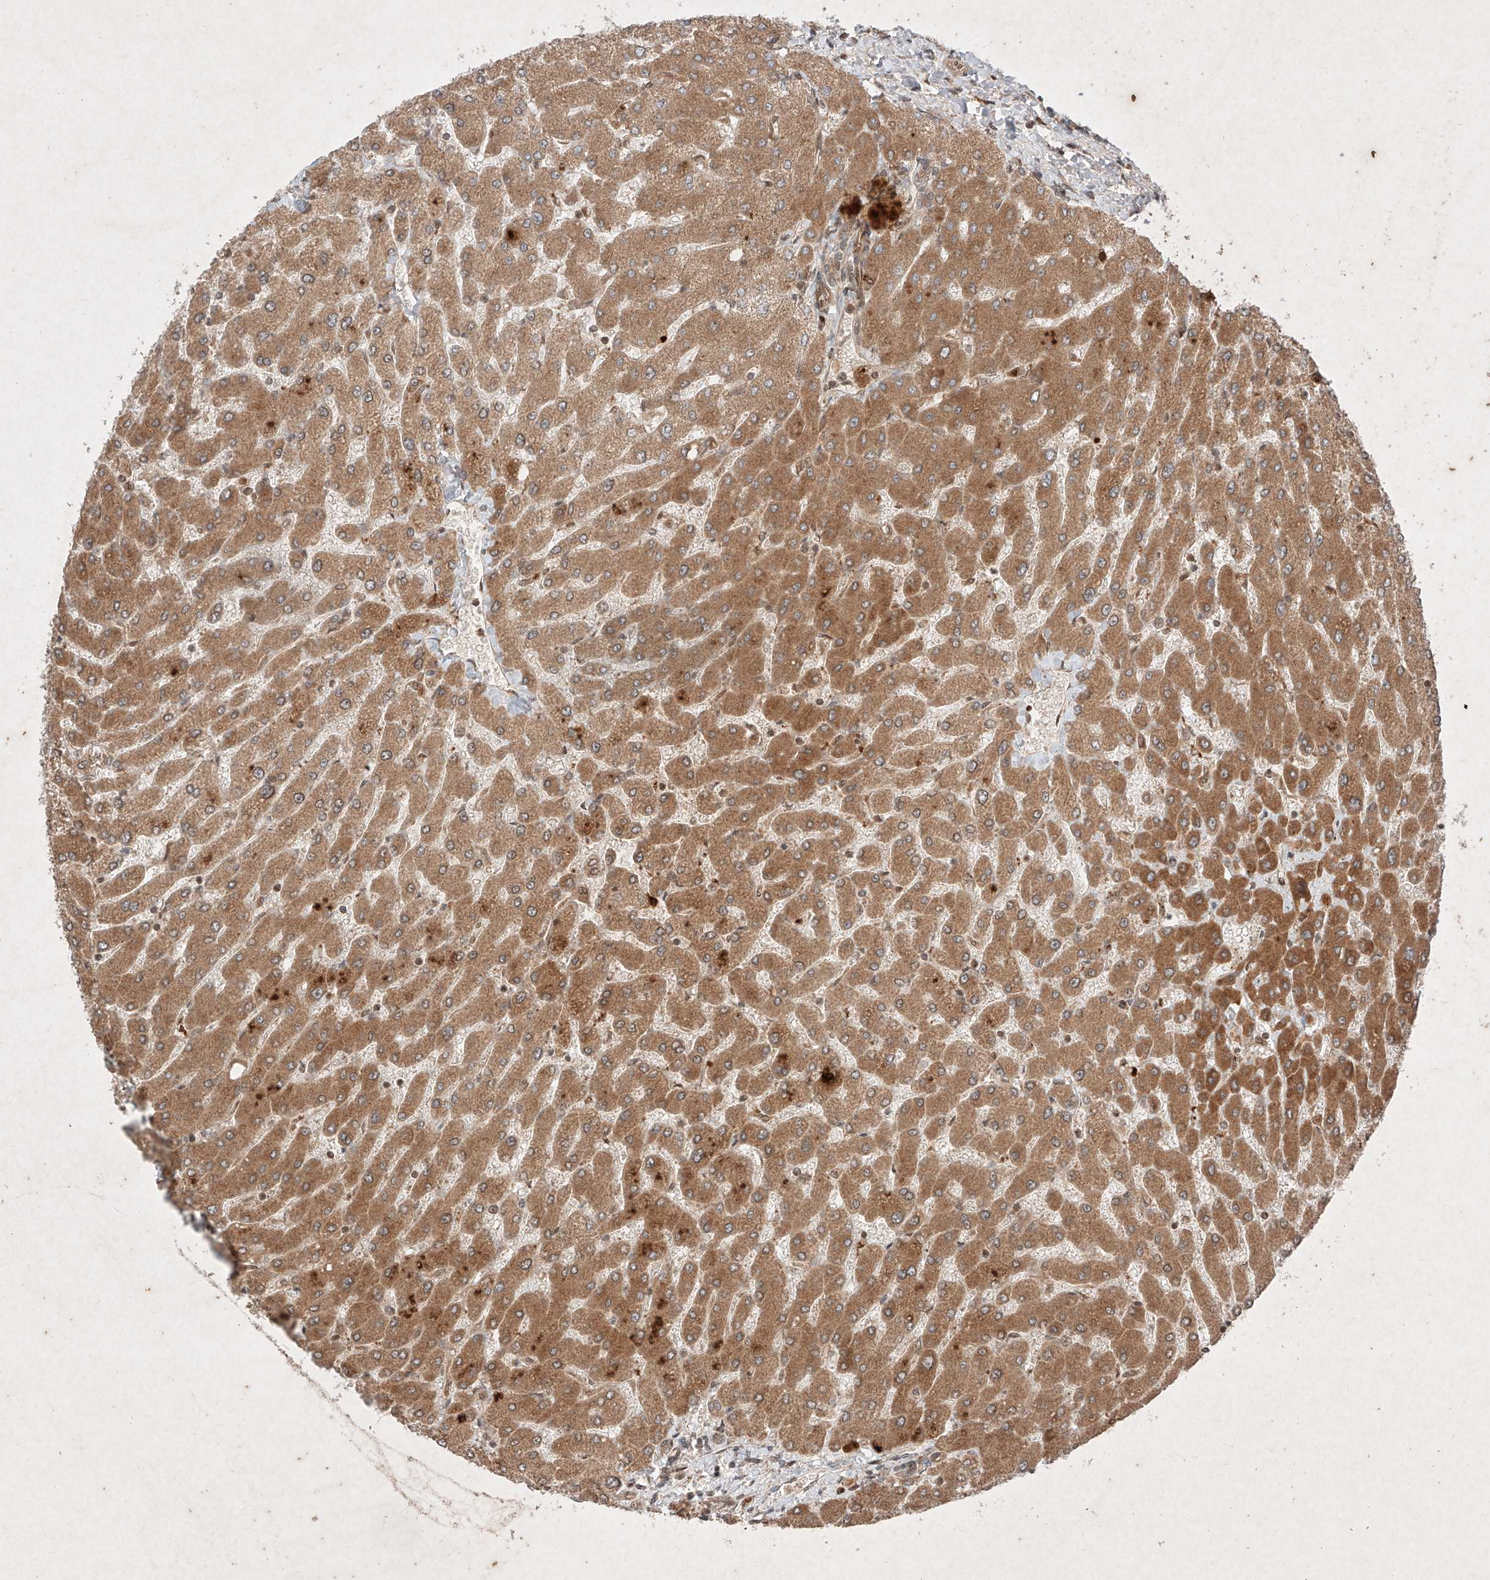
{"staining": {"intensity": "moderate", "quantity": ">75%", "location": "cytoplasmic/membranous"}, "tissue": "liver", "cell_type": "Cholangiocytes", "image_type": "normal", "snomed": [{"axis": "morphology", "description": "Normal tissue, NOS"}, {"axis": "topography", "description": "Liver"}], "caption": "Immunohistochemistry (IHC) (DAB) staining of benign liver shows moderate cytoplasmic/membranous protein expression in approximately >75% of cholangiocytes.", "gene": "RNF31", "patient": {"sex": "male", "age": 55}}